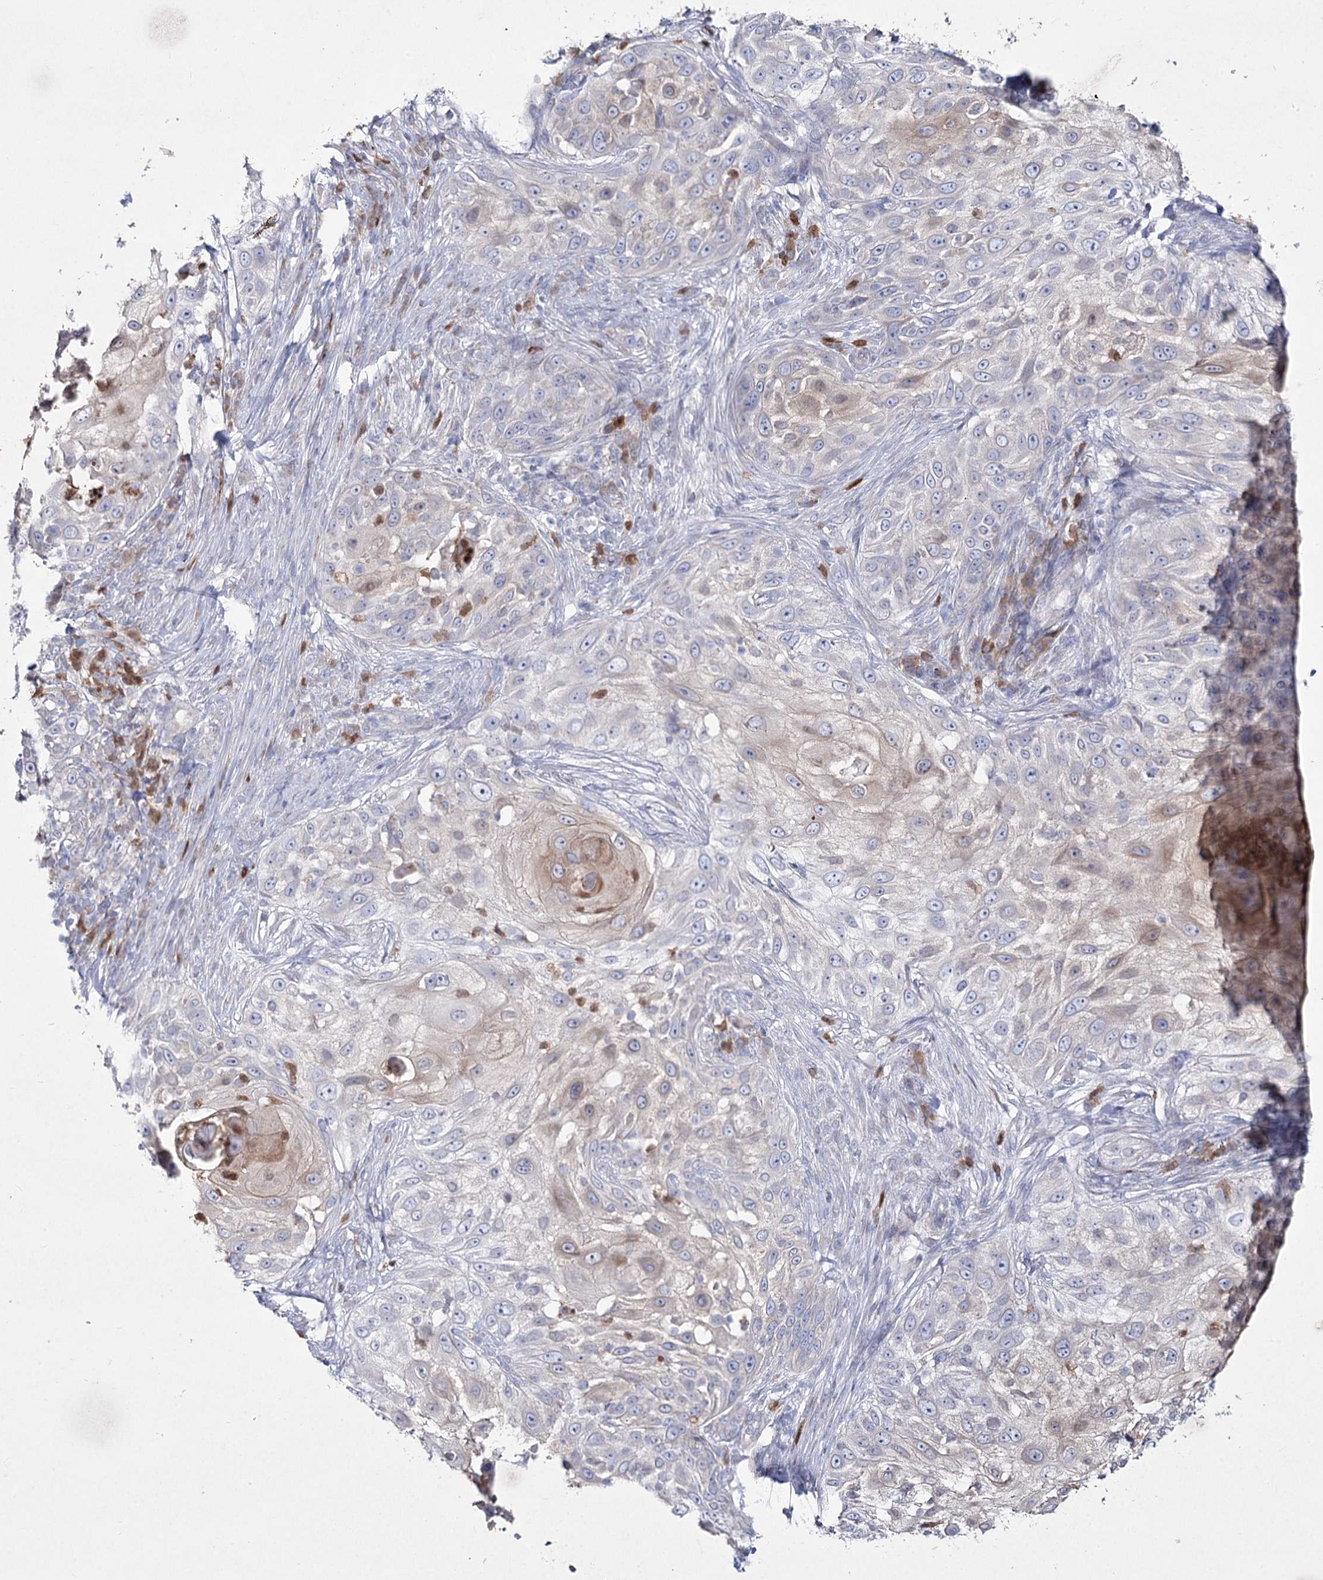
{"staining": {"intensity": "negative", "quantity": "none", "location": "none"}, "tissue": "skin cancer", "cell_type": "Tumor cells", "image_type": "cancer", "snomed": [{"axis": "morphology", "description": "Squamous cell carcinoma, NOS"}, {"axis": "topography", "description": "Skin"}], "caption": "A micrograph of human skin squamous cell carcinoma is negative for staining in tumor cells.", "gene": "NIPAL4", "patient": {"sex": "female", "age": 44}}